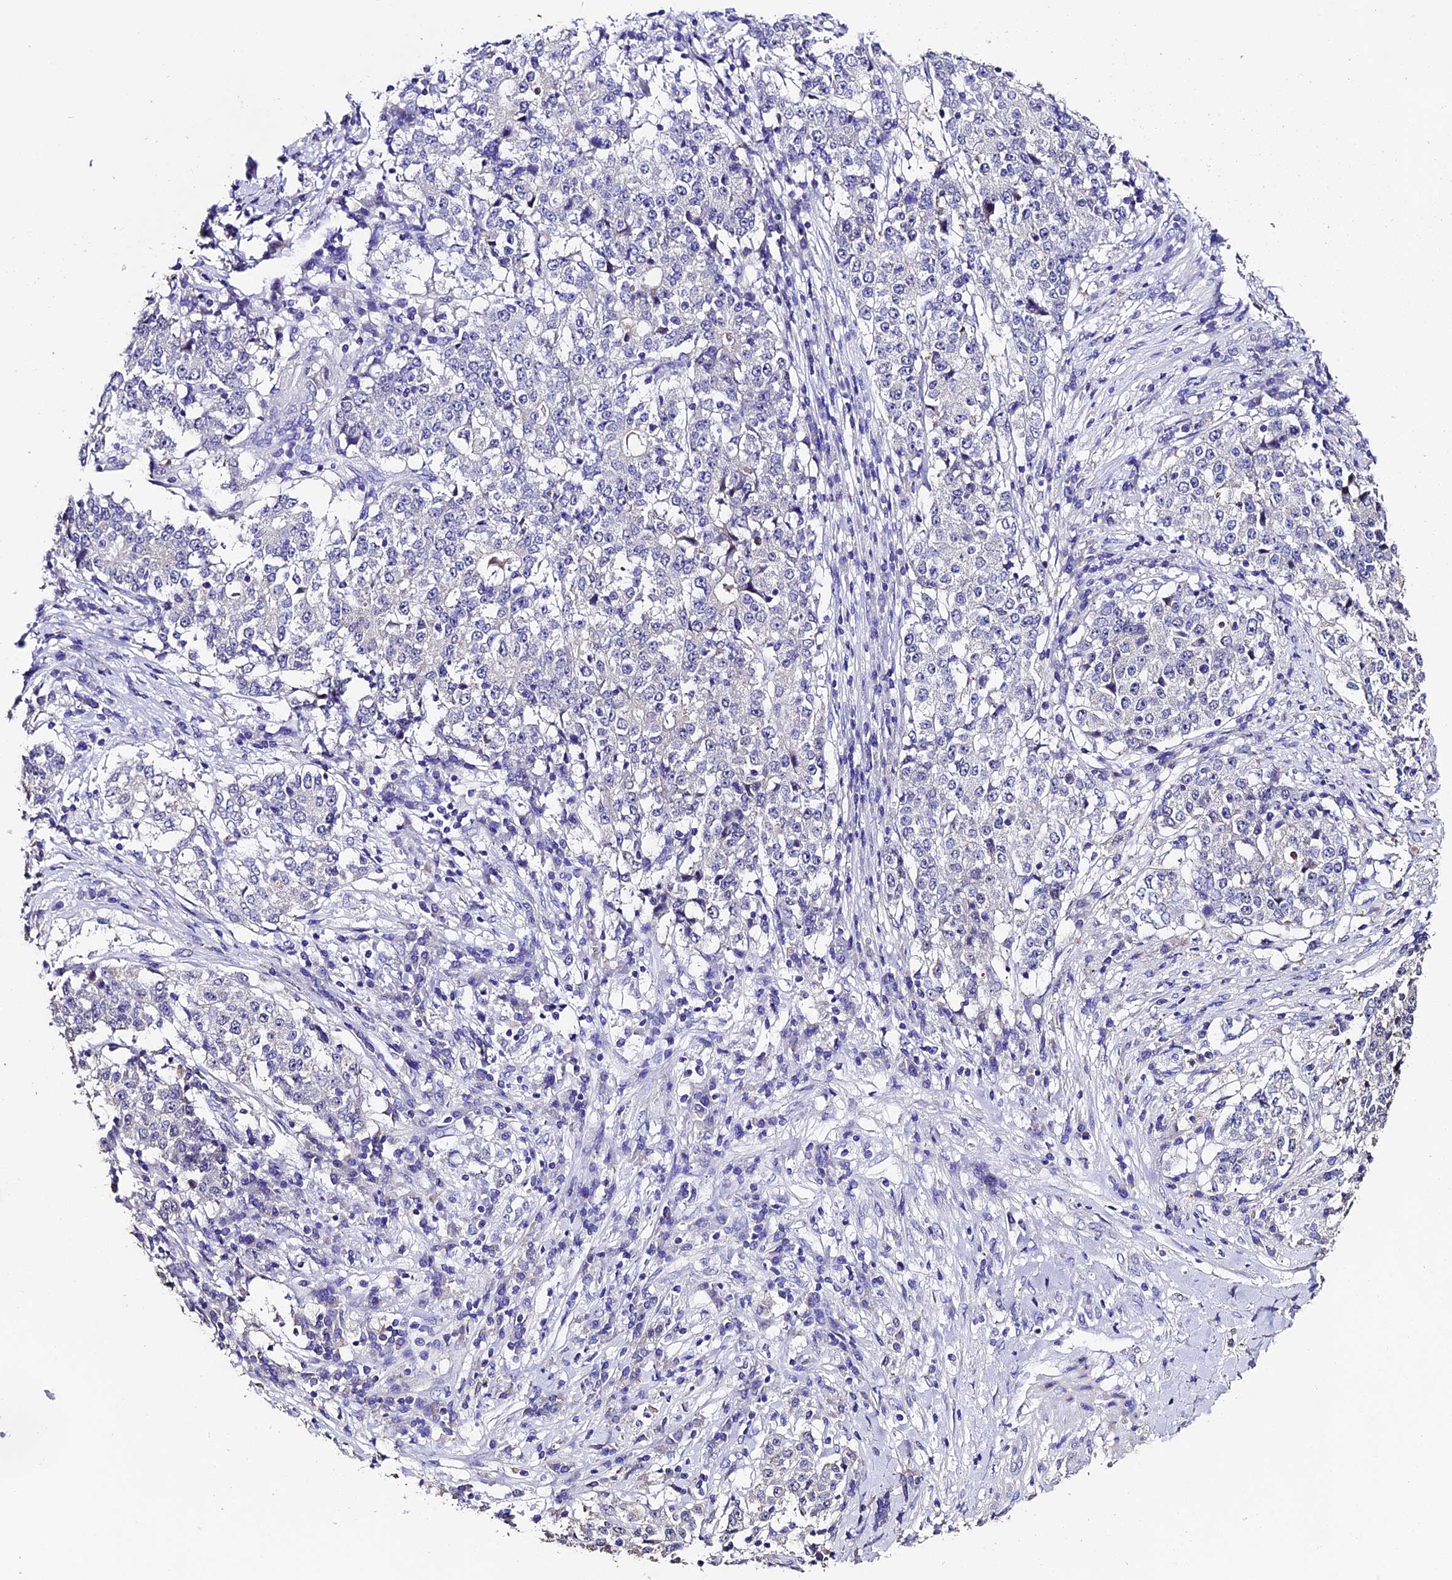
{"staining": {"intensity": "negative", "quantity": "none", "location": "none"}, "tissue": "stomach cancer", "cell_type": "Tumor cells", "image_type": "cancer", "snomed": [{"axis": "morphology", "description": "Adenocarcinoma, NOS"}, {"axis": "topography", "description": "Stomach"}], "caption": "DAB immunohistochemical staining of human adenocarcinoma (stomach) exhibits no significant staining in tumor cells.", "gene": "FBXW9", "patient": {"sex": "male", "age": 59}}